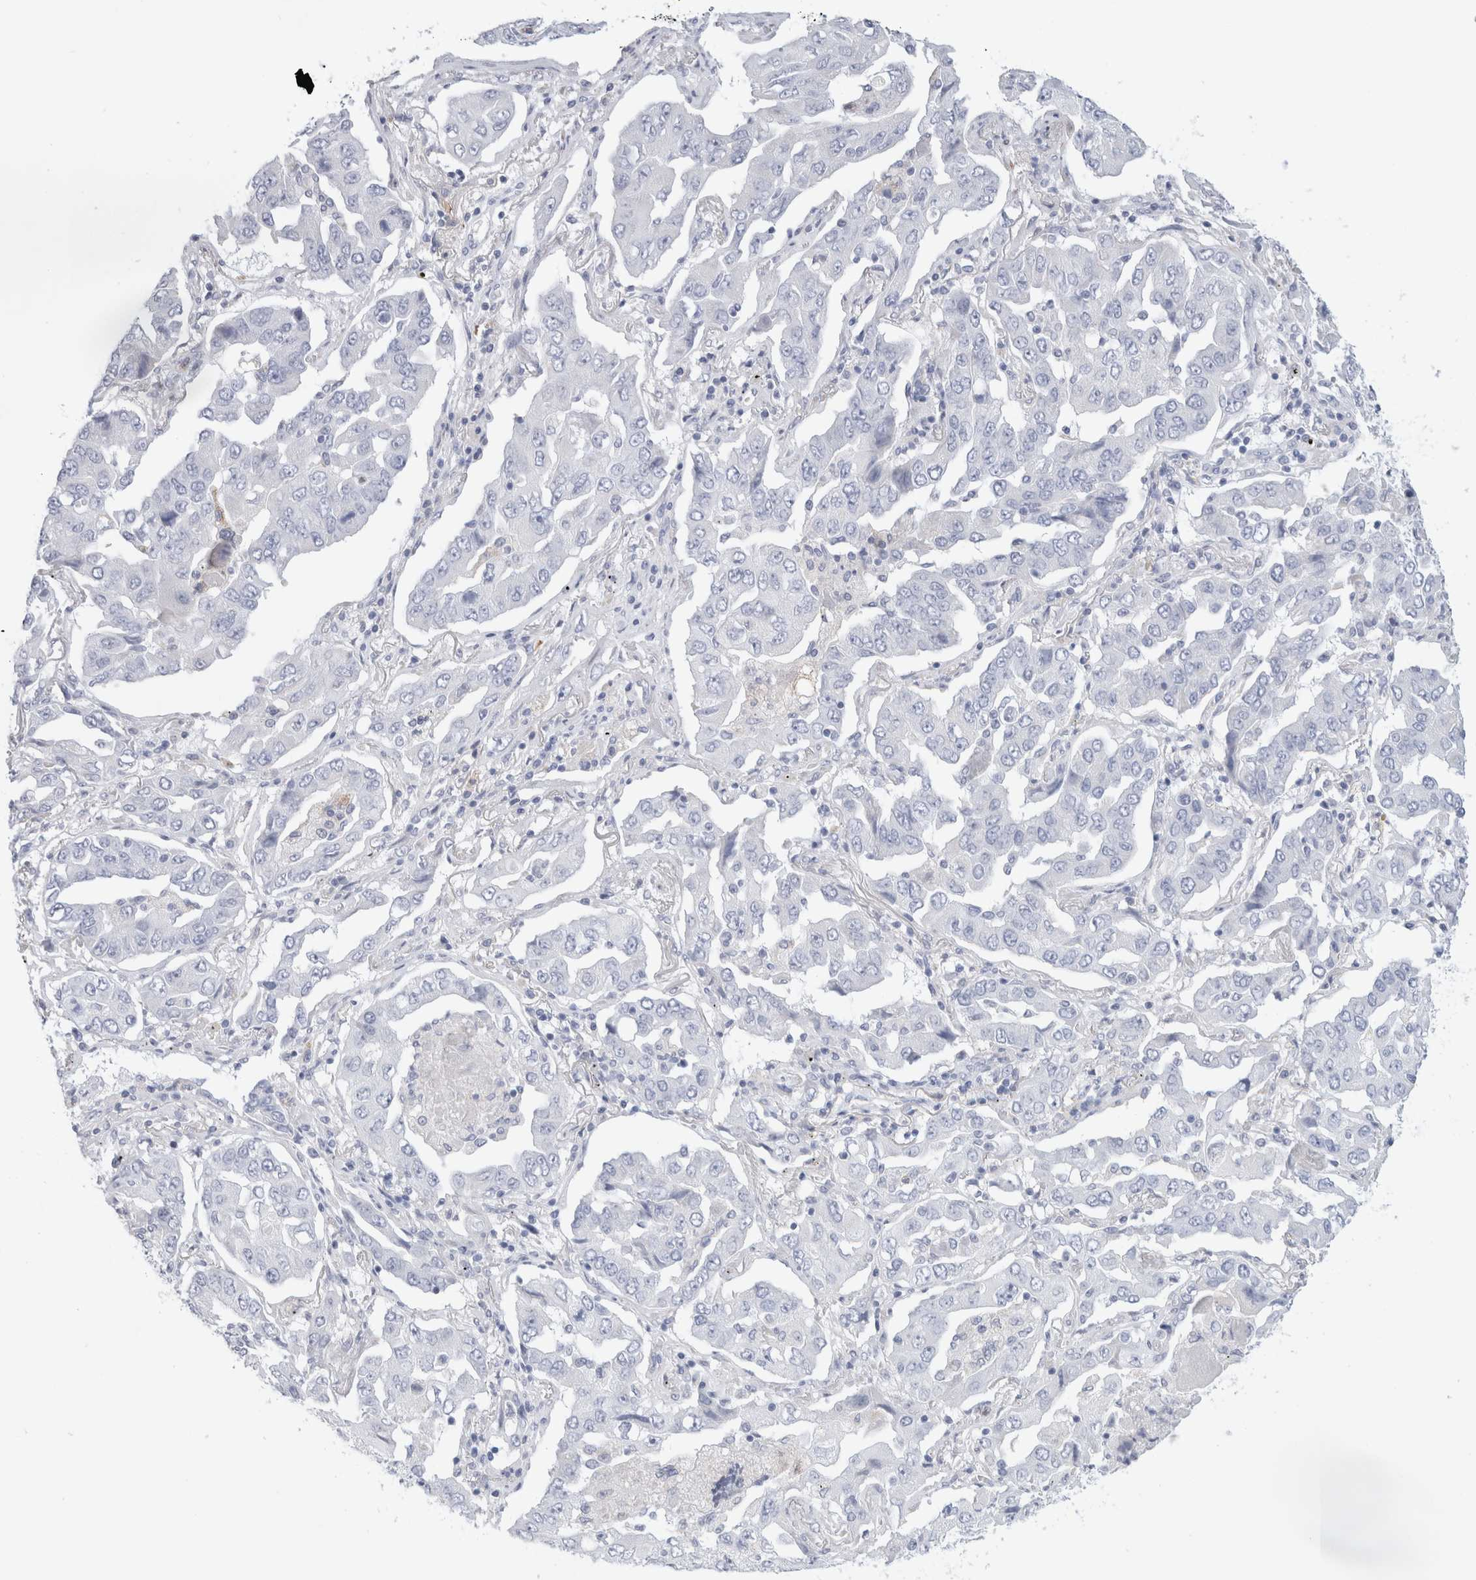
{"staining": {"intensity": "negative", "quantity": "none", "location": "none"}, "tissue": "lung cancer", "cell_type": "Tumor cells", "image_type": "cancer", "snomed": [{"axis": "morphology", "description": "Adenocarcinoma, NOS"}, {"axis": "topography", "description": "Lung"}], "caption": "A high-resolution histopathology image shows immunohistochemistry (IHC) staining of lung adenocarcinoma, which shows no significant expression in tumor cells. (Brightfield microscopy of DAB (3,3'-diaminobenzidine) immunohistochemistry at high magnification).", "gene": "MUC15", "patient": {"sex": "female", "age": 65}}